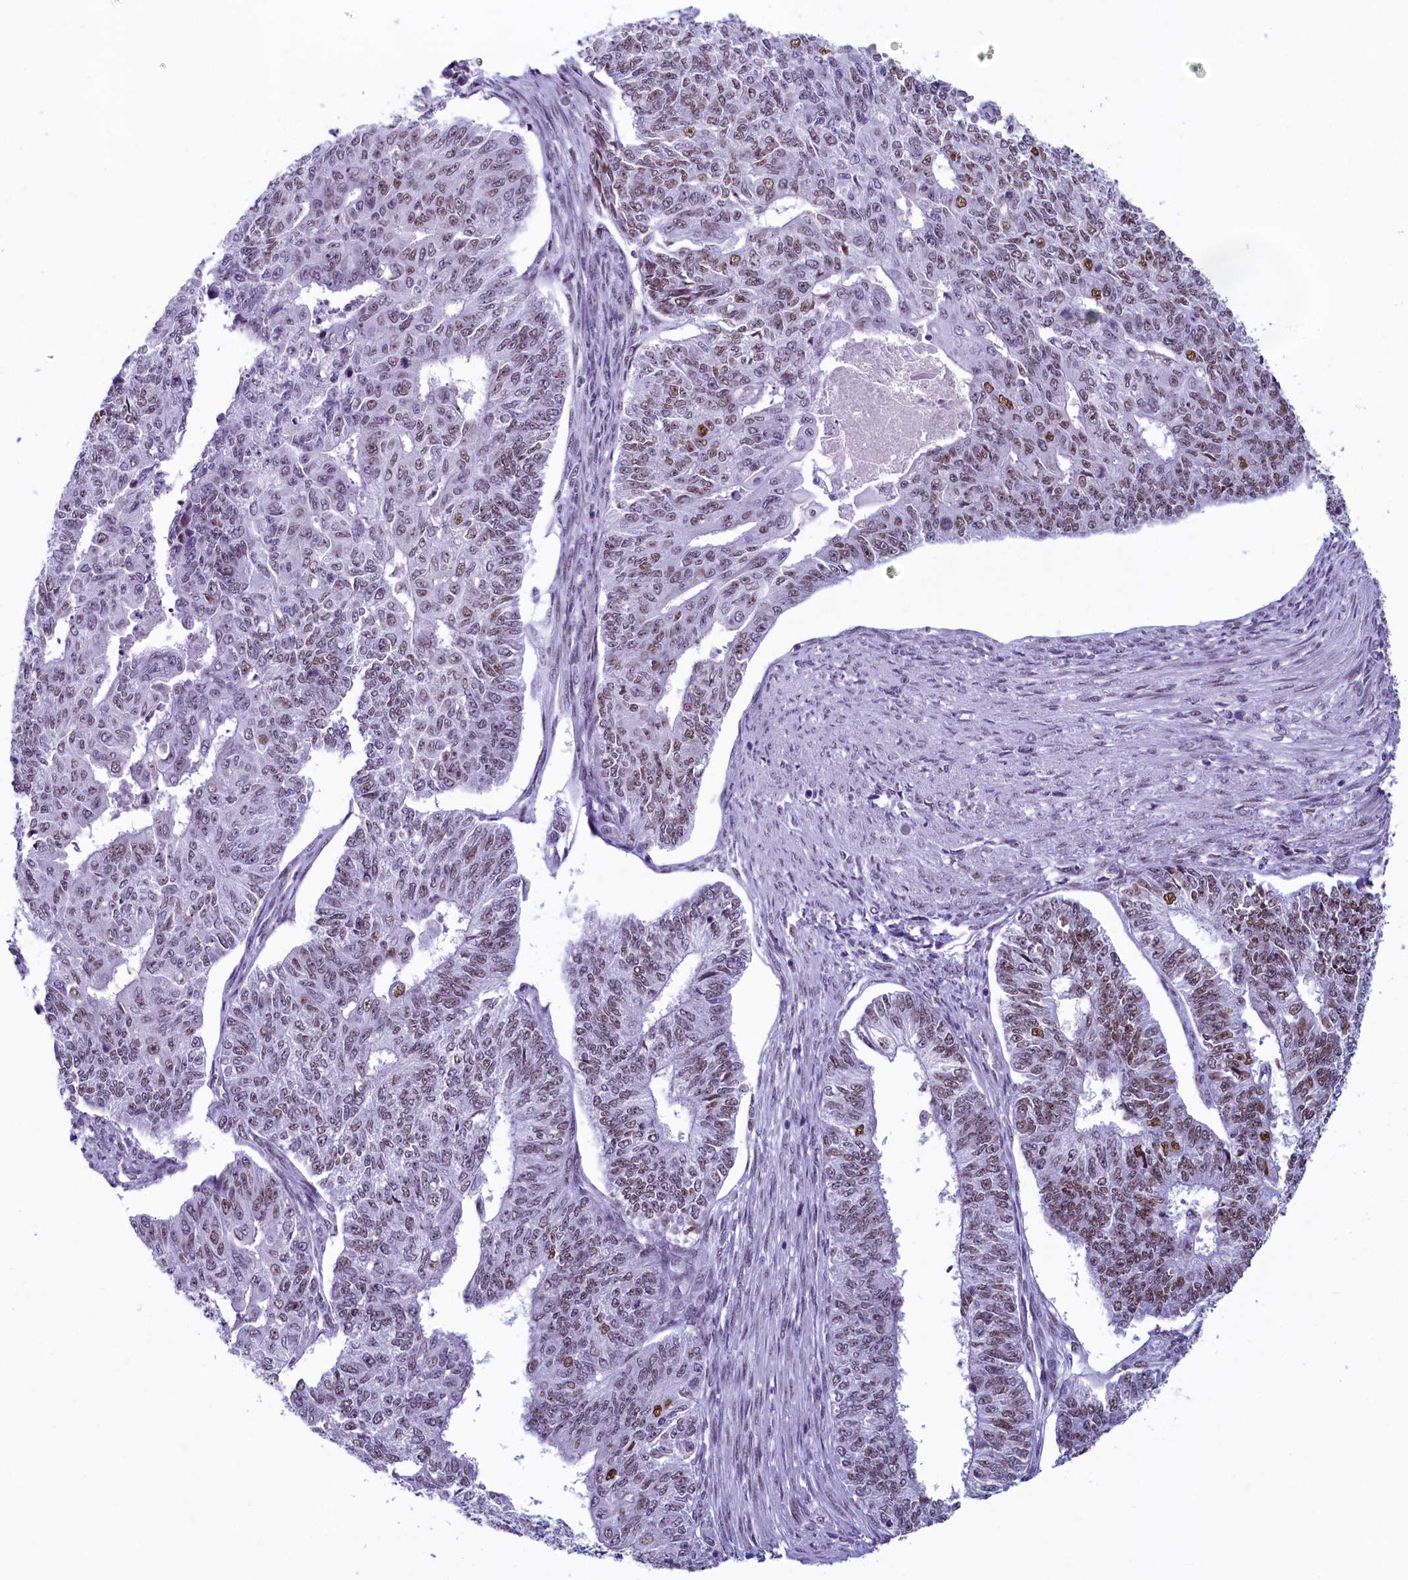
{"staining": {"intensity": "weak", "quantity": "25%-75%", "location": "nuclear"}, "tissue": "endometrial cancer", "cell_type": "Tumor cells", "image_type": "cancer", "snomed": [{"axis": "morphology", "description": "Adenocarcinoma, NOS"}, {"axis": "topography", "description": "Endometrium"}], "caption": "The image demonstrates staining of endometrial adenocarcinoma, revealing weak nuclear protein positivity (brown color) within tumor cells.", "gene": "SUGP2", "patient": {"sex": "female", "age": 32}}